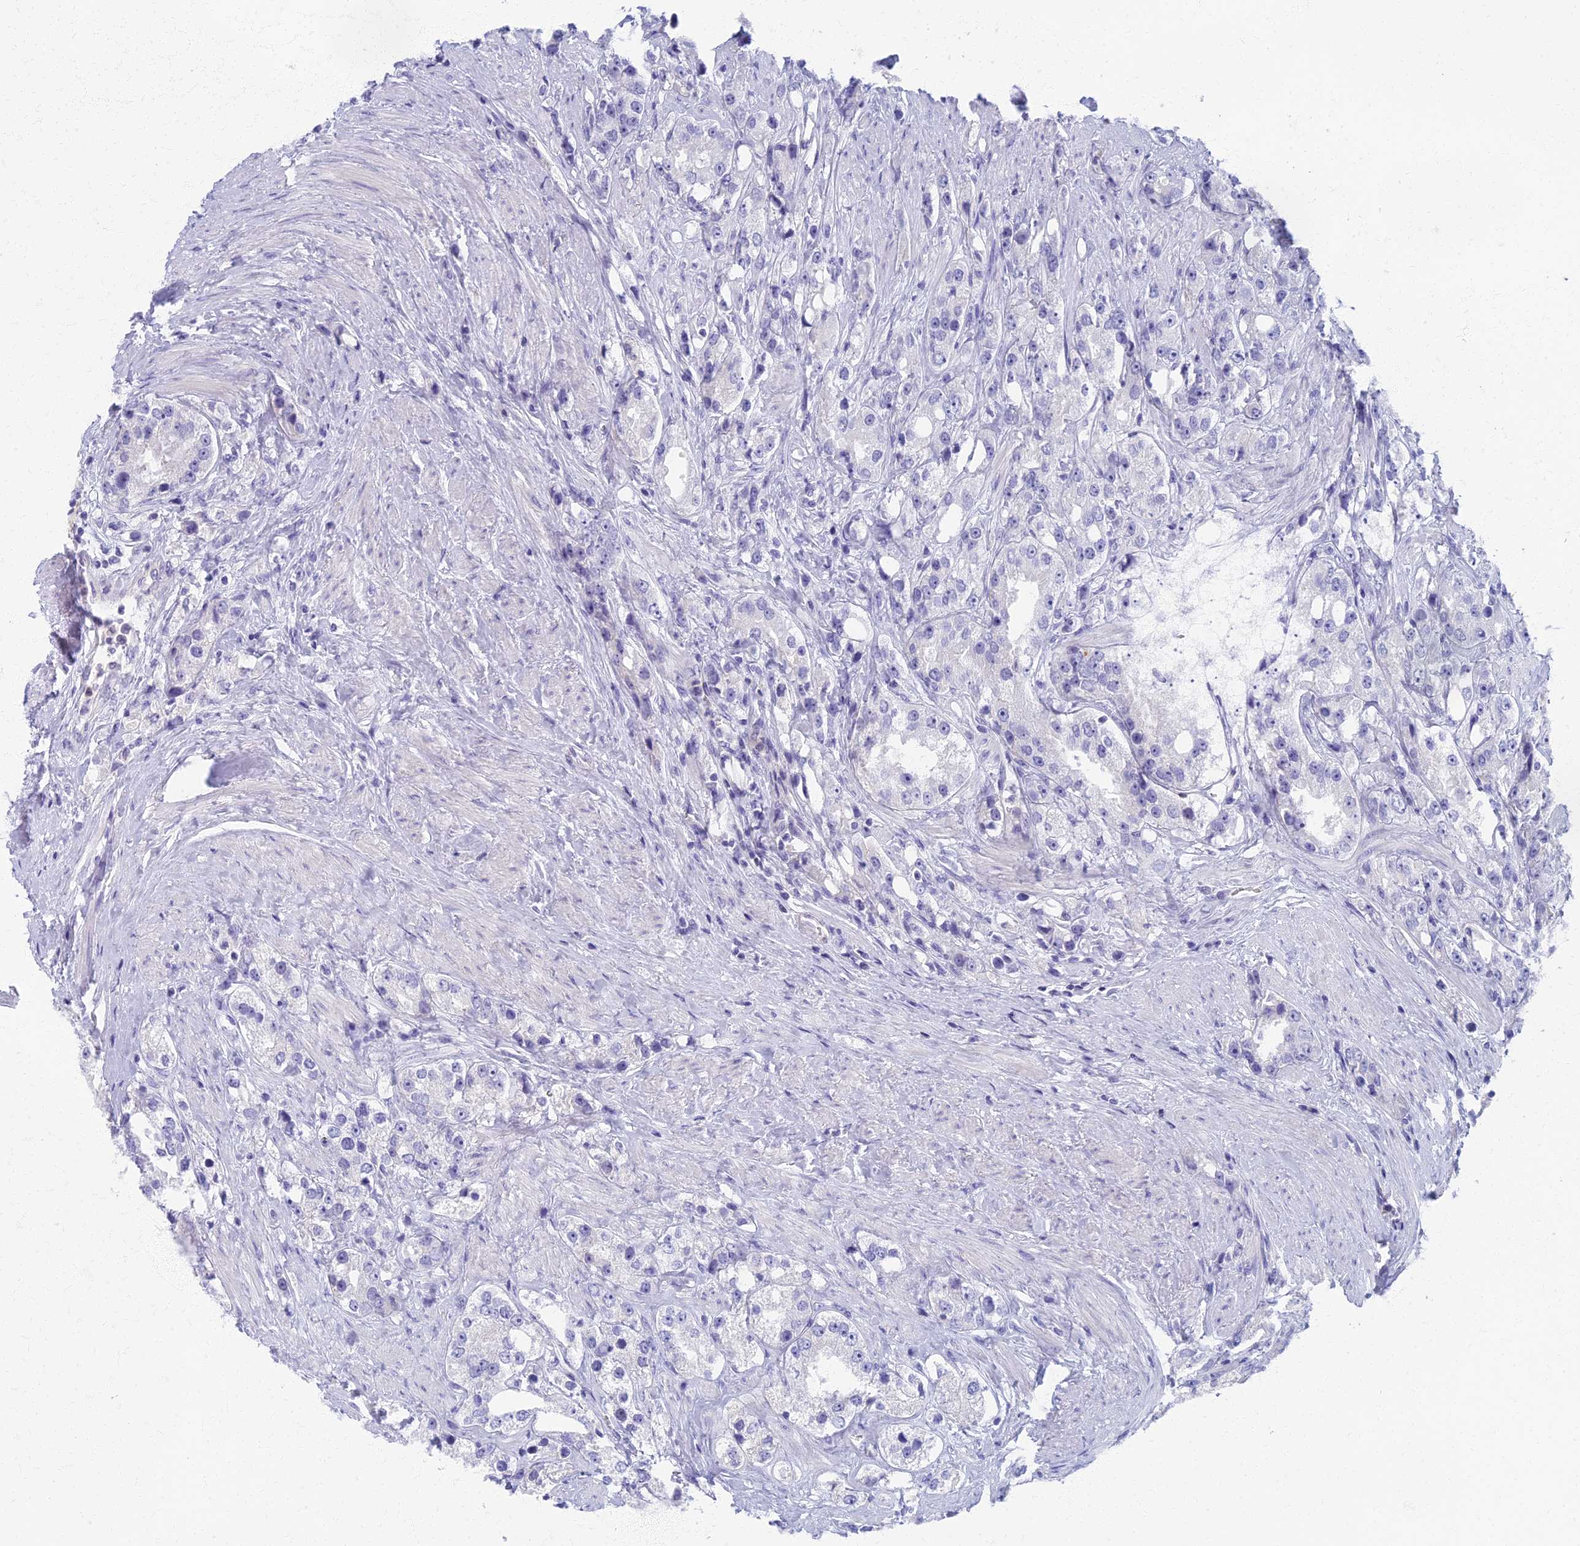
{"staining": {"intensity": "negative", "quantity": "none", "location": "none"}, "tissue": "prostate cancer", "cell_type": "Tumor cells", "image_type": "cancer", "snomed": [{"axis": "morphology", "description": "Adenocarcinoma, NOS"}, {"axis": "topography", "description": "Prostate"}], "caption": "A micrograph of human prostate cancer is negative for staining in tumor cells. (DAB (3,3'-diaminobenzidine) immunohistochemistry, high magnification).", "gene": "AP4E1", "patient": {"sex": "male", "age": 79}}